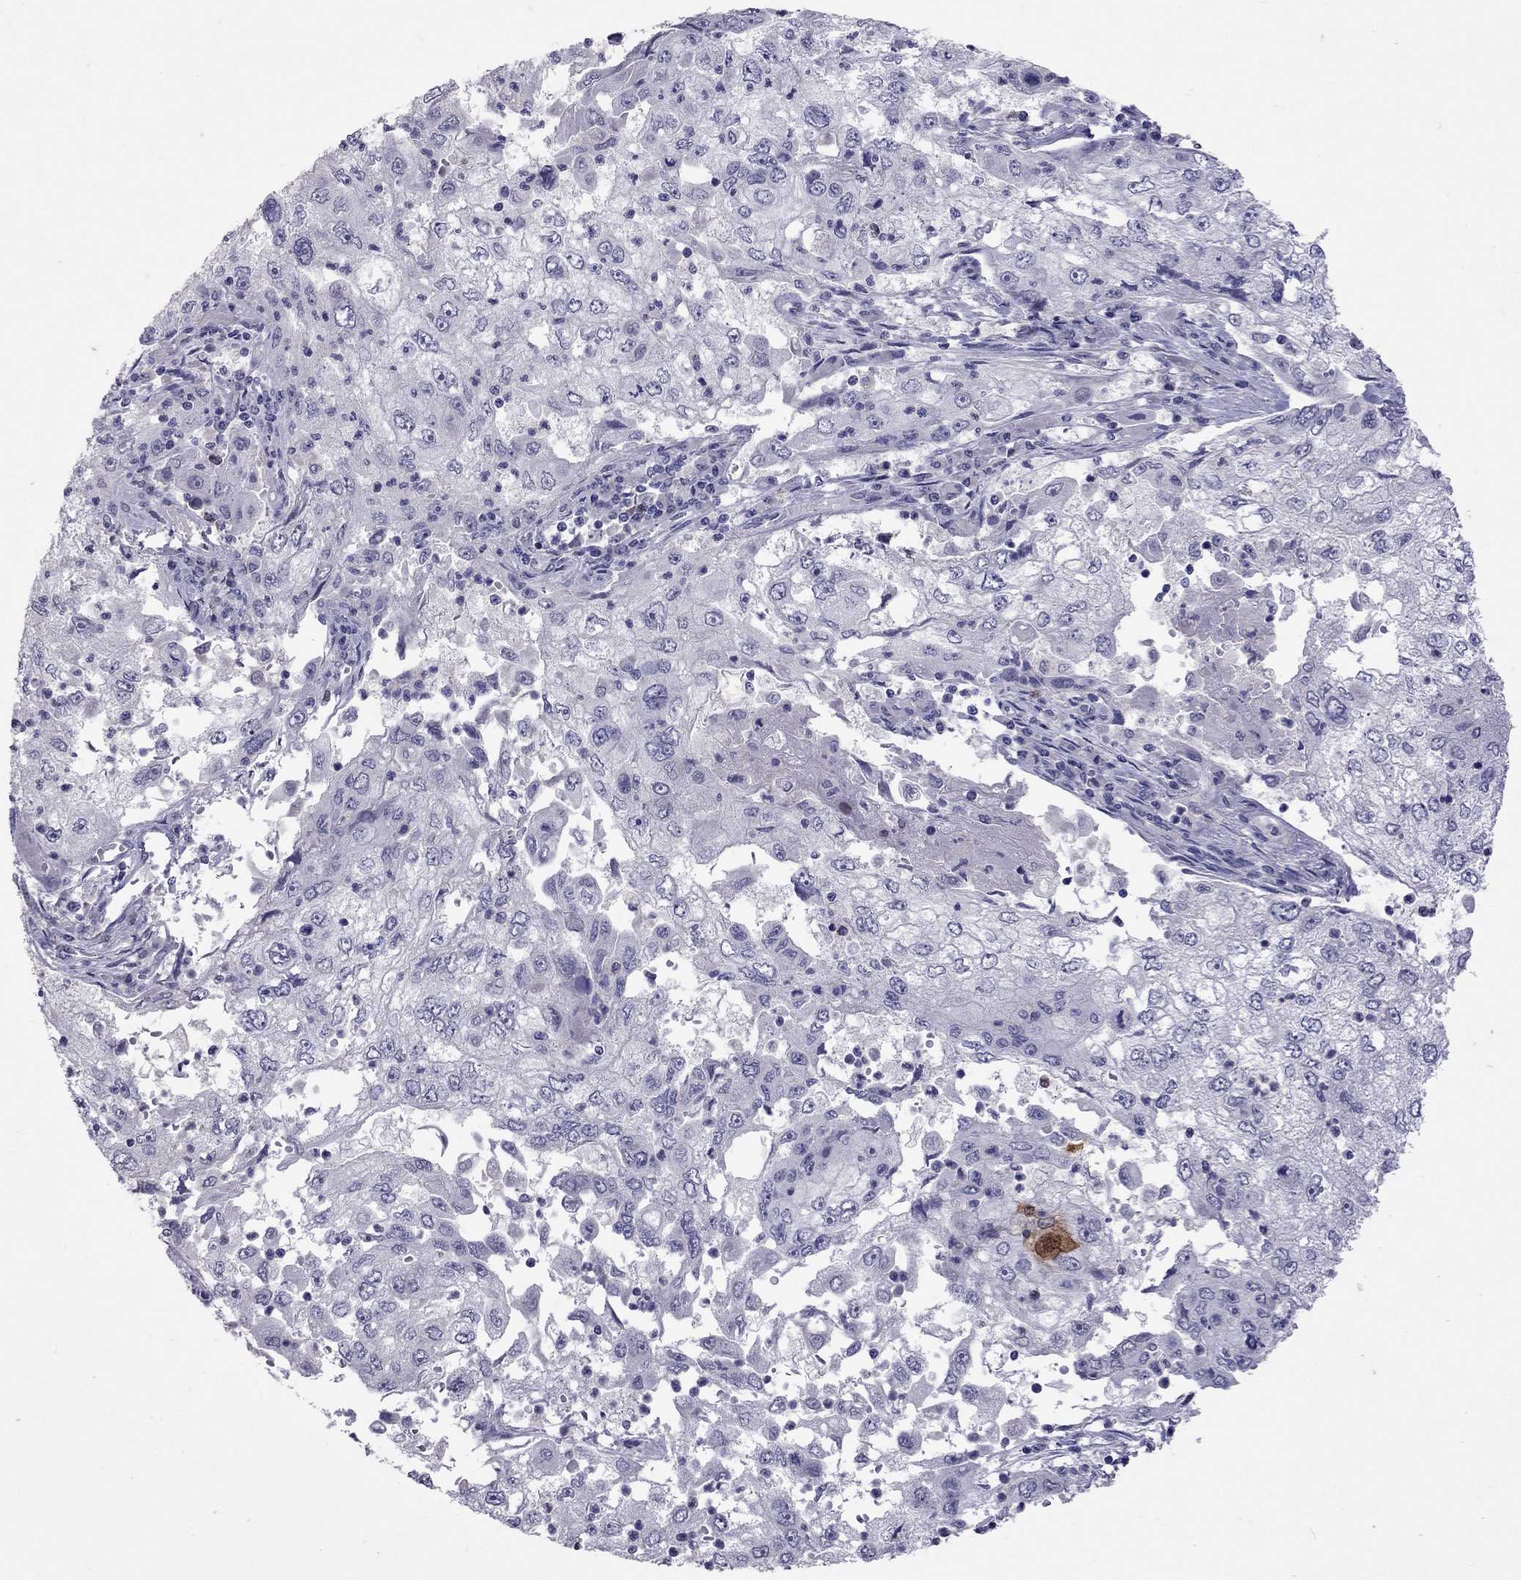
{"staining": {"intensity": "negative", "quantity": "none", "location": "none"}, "tissue": "cervical cancer", "cell_type": "Tumor cells", "image_type": "cancer", "snomed": [{"axis": "morphology", "description": "Squamous cell carcinoma, NOS"}, {"axis": "topography", "description": "Cervix"}], "caption": "IHC image of human cervical cancer stained for a protein (brown), which shows no expression in tumor cells.", "gene": "SLAMF1", "patient": {"sex": "female", "age": 36}}